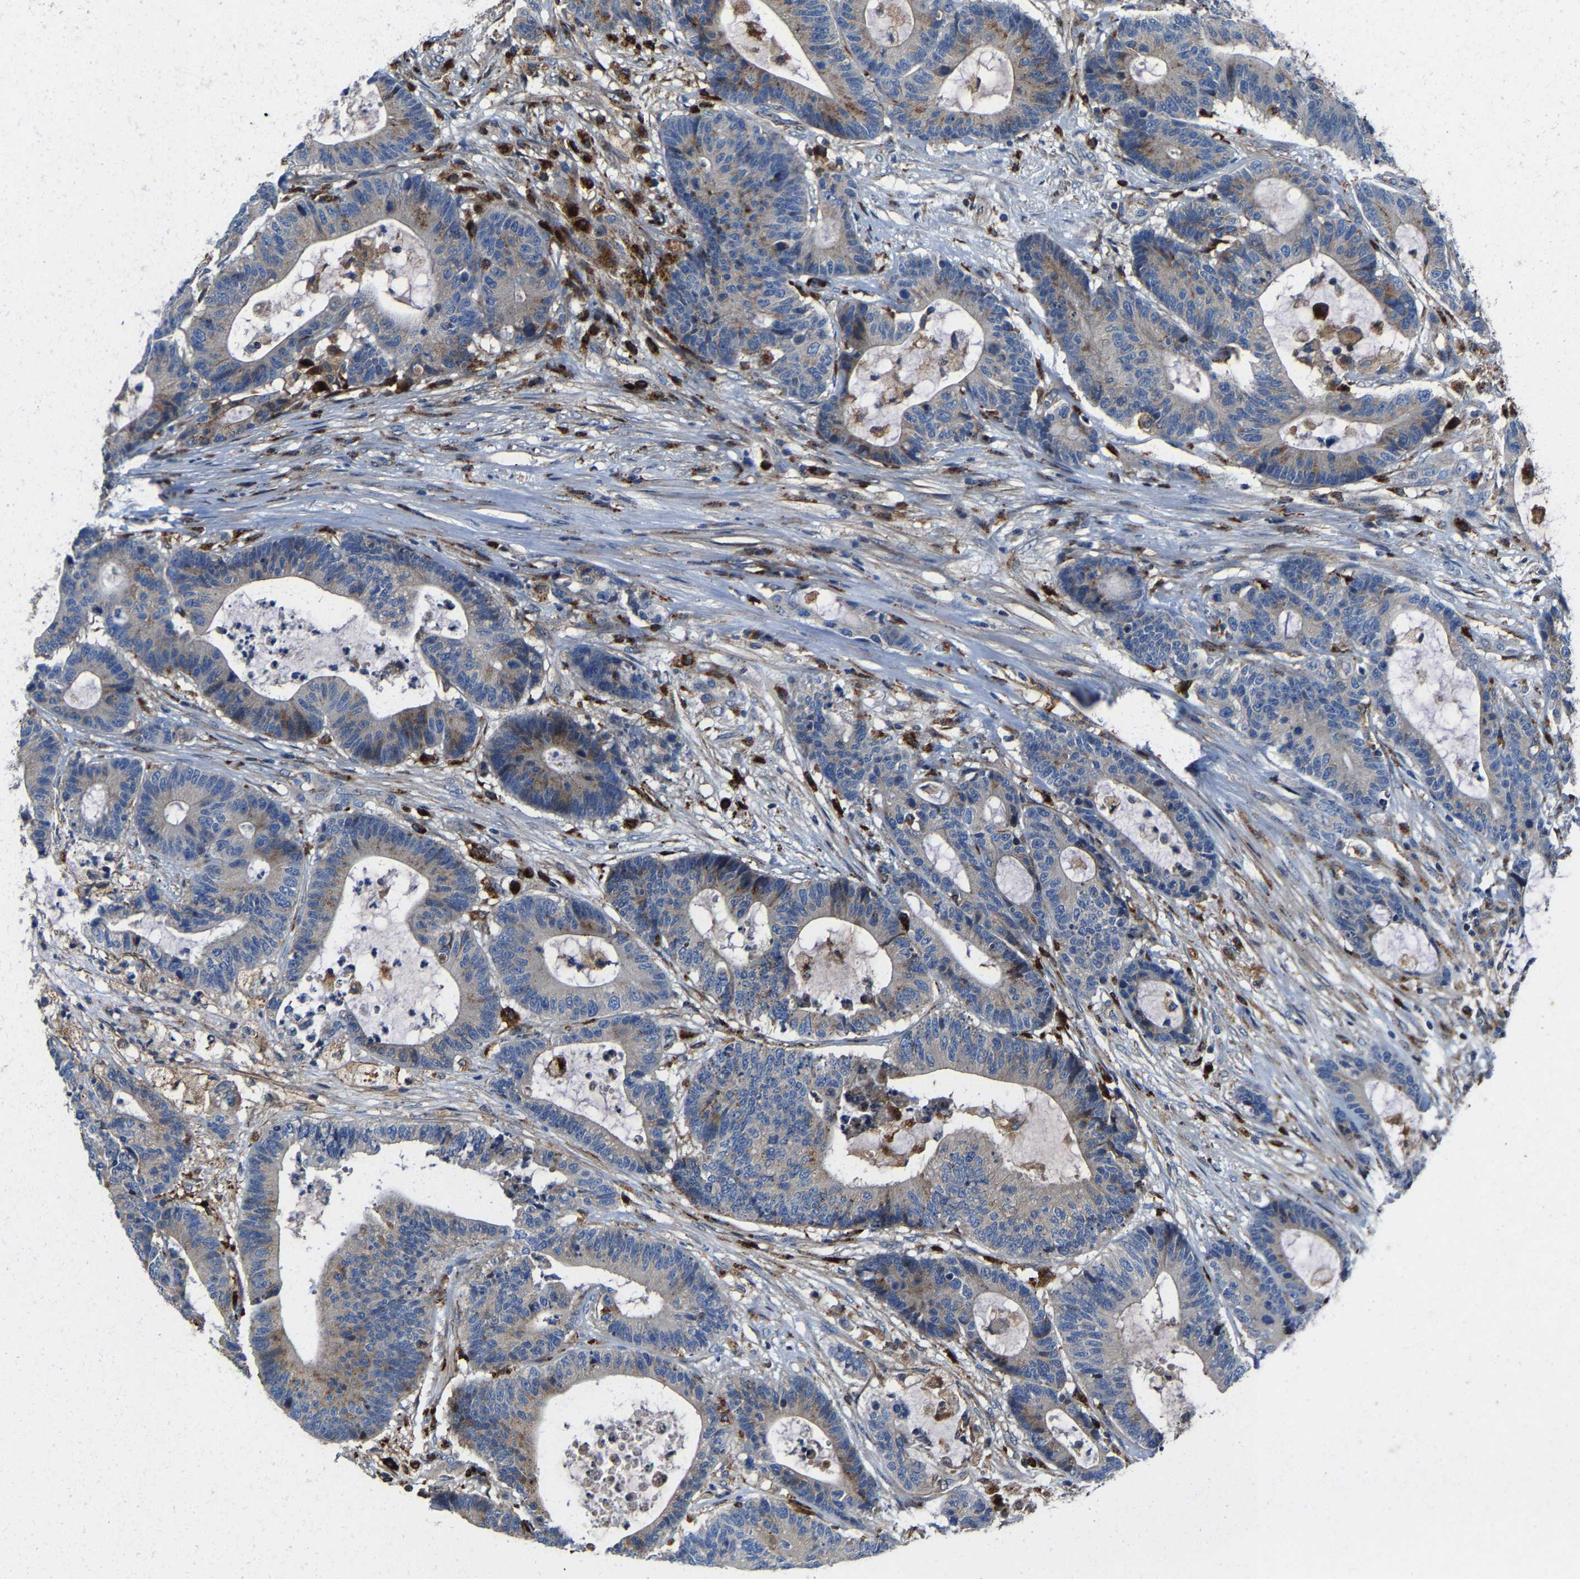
{"staining": {"intensity": "moderate", "quantity": "<25%", "location": "cytoplasmic/membranous"}, "tissue": "colorectal cancer", "cell_type": "Tumor cells", "image_type": "cancer", "snomed": [{"axis": "morphology", "description": "Adenocarcinoma, NOS"}, {"axis": "topography", "description": "Colon"}], "caption": "Immunohistochemical staining of adenocarcinoma (colorectal) demonstrates low levels of moderate cytoplasmic/membranous staining in about <25% of tumor cells.", "gene": "DPP7", "patient": {"sex": "female", "age": 84}}